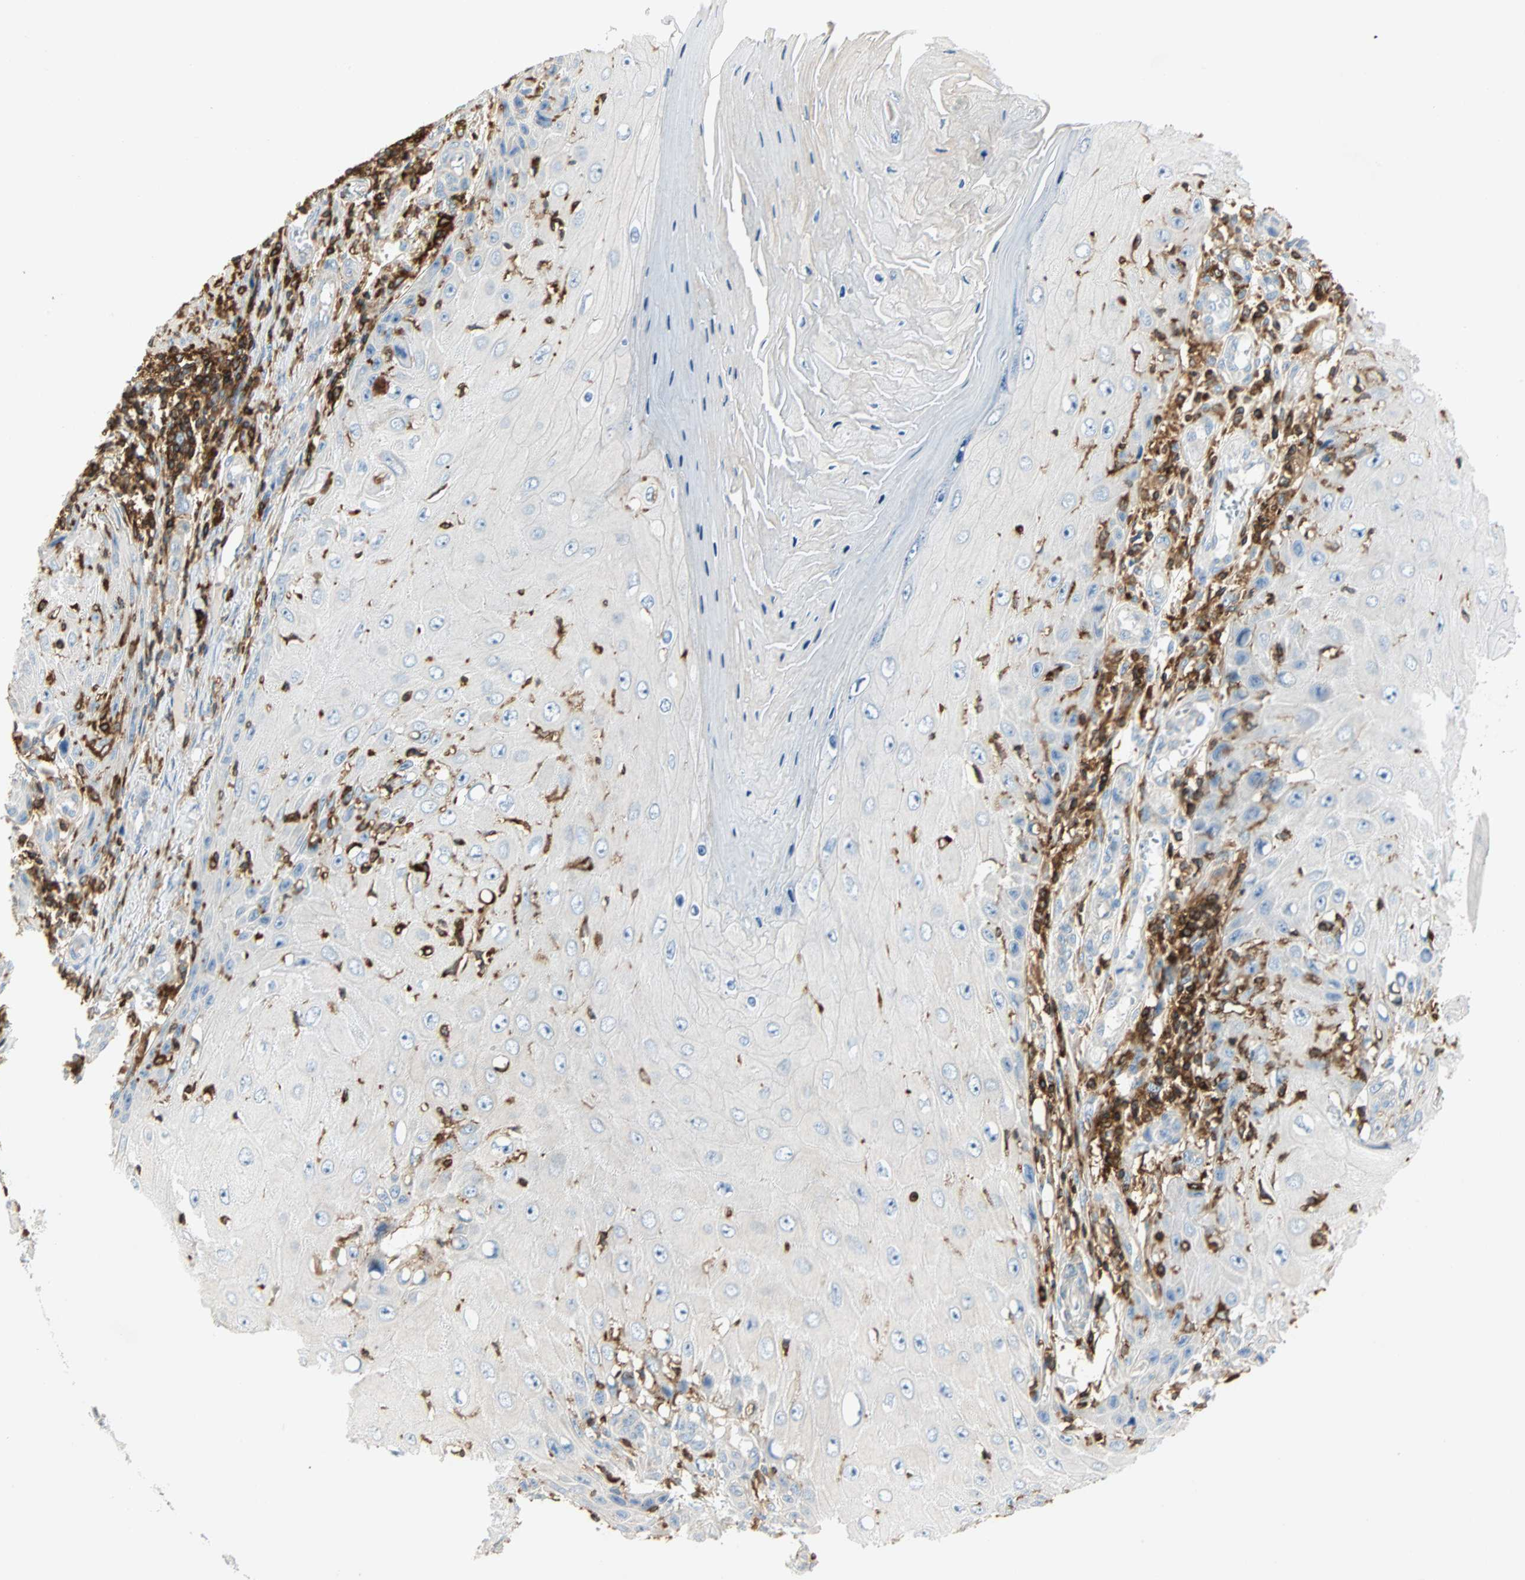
{"staining": {"intensity": "negative", "quantity": "none", "location": "none"}, "tissue": "skin cancer", "cell_type": "Tumor cells", "image_type": "cancer", "snomed": [{"axis": "morphology", "description": "Squamous cell carcinoma, NOS"}, {"axis": "topography", "description": "Skin"}], "caption": "High power microscopy micrograph of an immunohistochemistry histopathology image of skin squamous cell carcinoma, revealing no significant staining in tumor cells.", "gene": "FMNL1", "patient": {"sex": "female", "age": 73}}